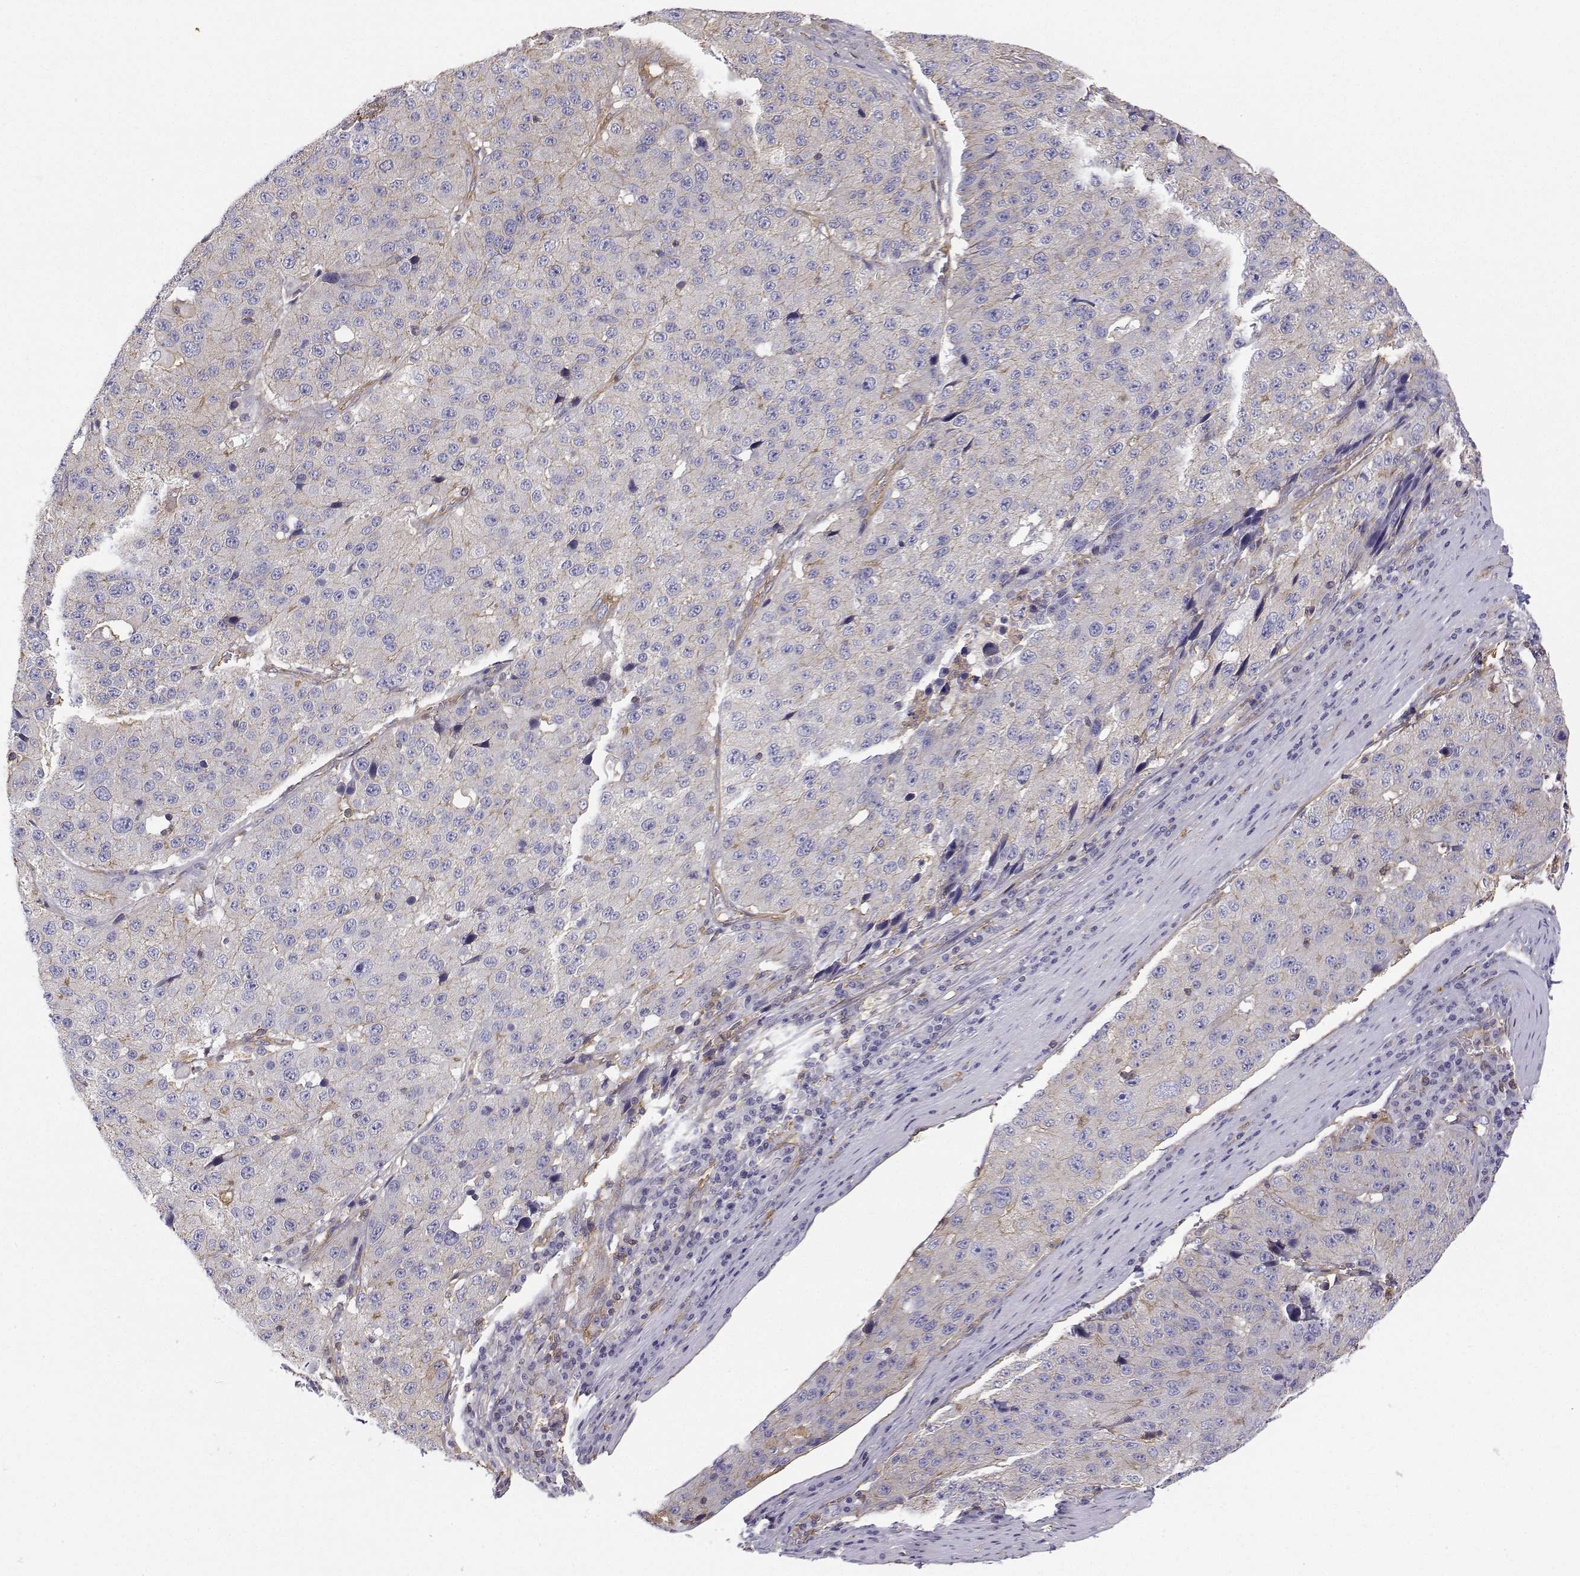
{"staining": {"intensity": "negative", "quantity": "none", "location": "none"}, "tissue": "stomach cancer", "cell_type": "Tumor cells", "image_type": "cancer", "snomed": [{"axis": "morphology", "description": "Adenocarcinoma, NOS"}, {"axis": "topography", "description": "Stomach"}], "caption": "This is an IHC photomicrograph of stomach cancer (adenocarcinoma). There is no positivity in tumor cells.", "gene": "MYH9", "patient": {"sex": "male", "age": 71}}